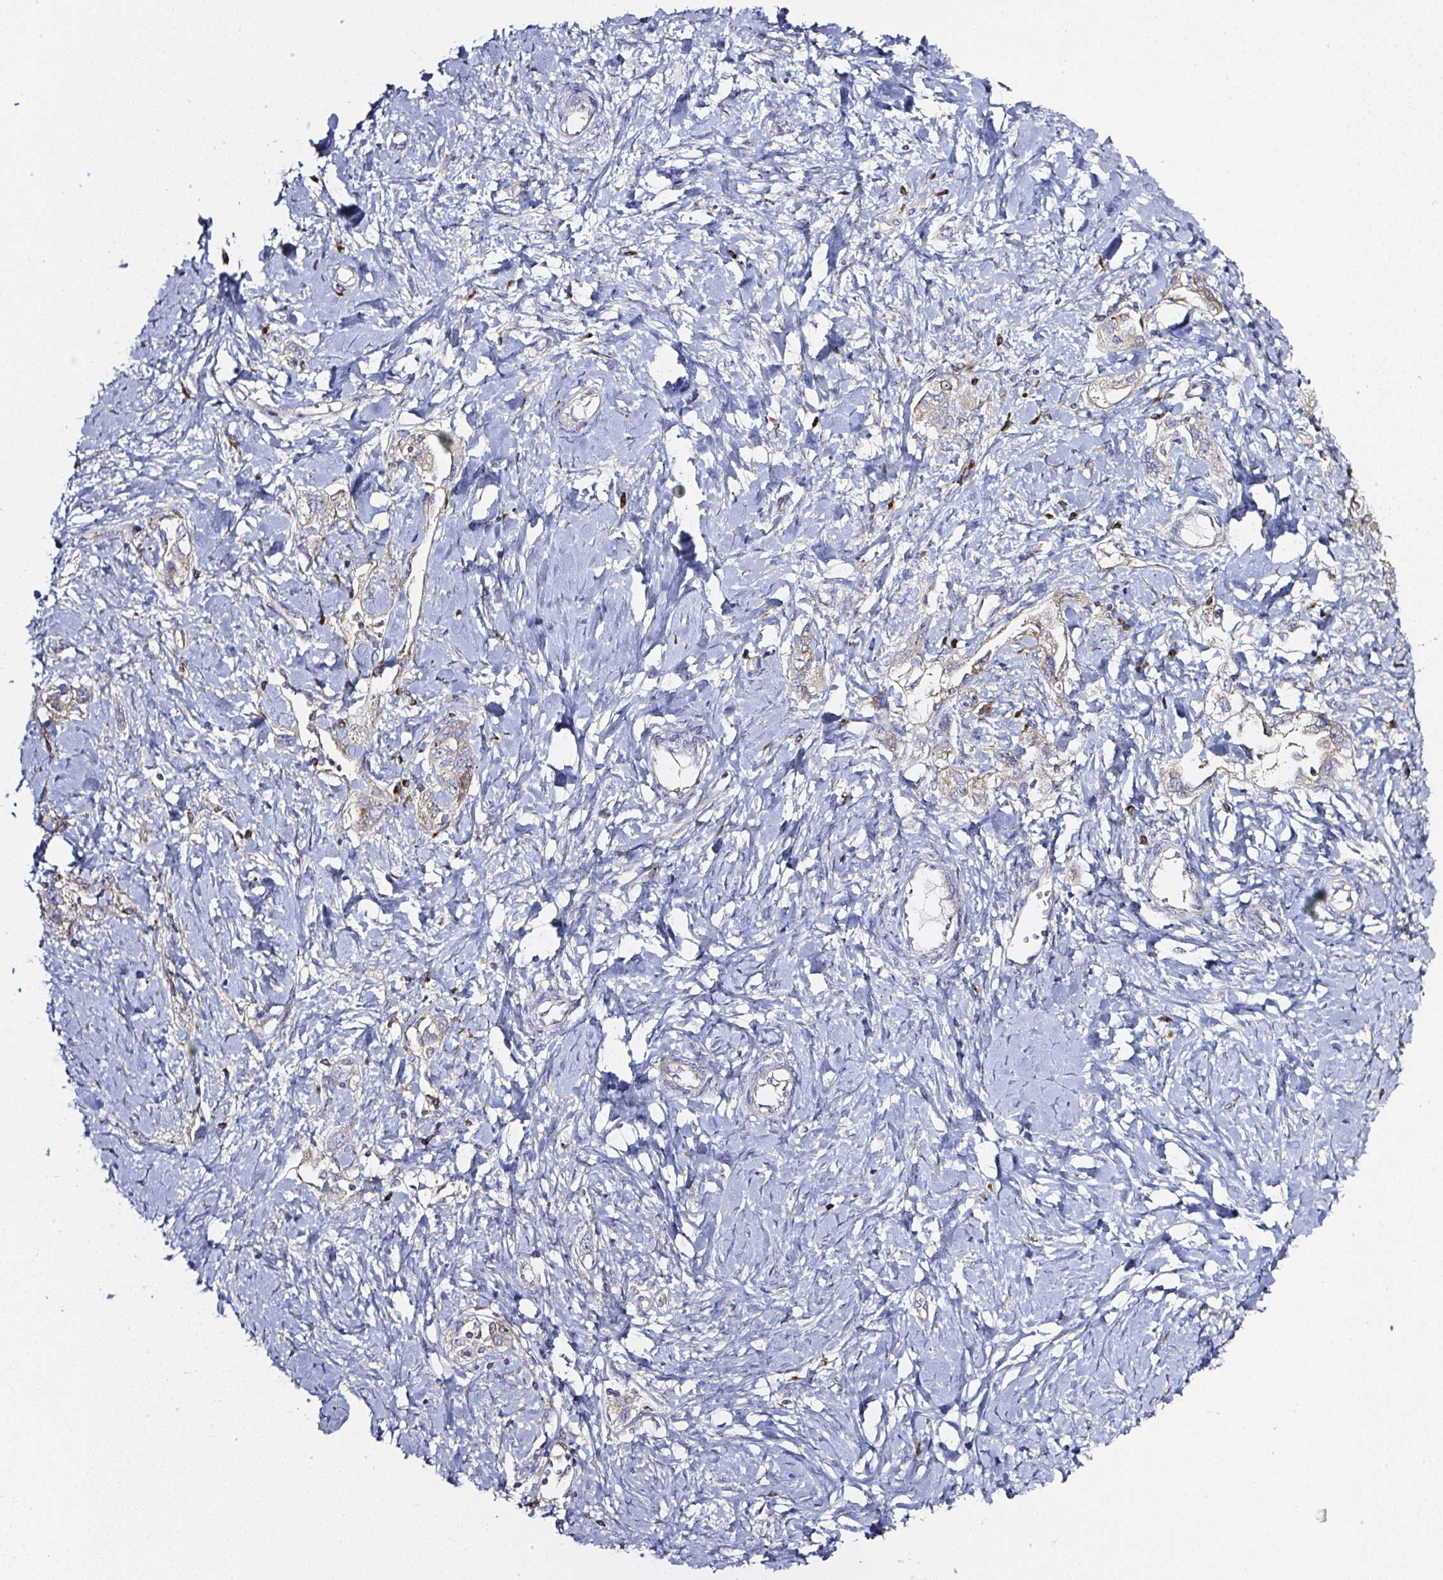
{"staining": {"intensity": "moderate", "quantity": "<25%", "location": "cytoplasmic/membranous"}, "tissue": "ovarian cancer", "cell_type": "Tumor cells", "image_type": "cancer", "snomed": [{"axis": "morphology", "description": "Carcinoma, NOS"}, {"axis": "morphology", "description": "Cystadenocarcinoma, serous, NOS"}, {"axis": "topography", "description": "Ovary"}], "caption": "Serous cystadenocarcinoma (ovarian) tissue displays moderate cytoplasmic/membranous staining in approximately <25% of tumor cells", "gene": "MLX", "patient": {"sex": "female", "age": 69}}